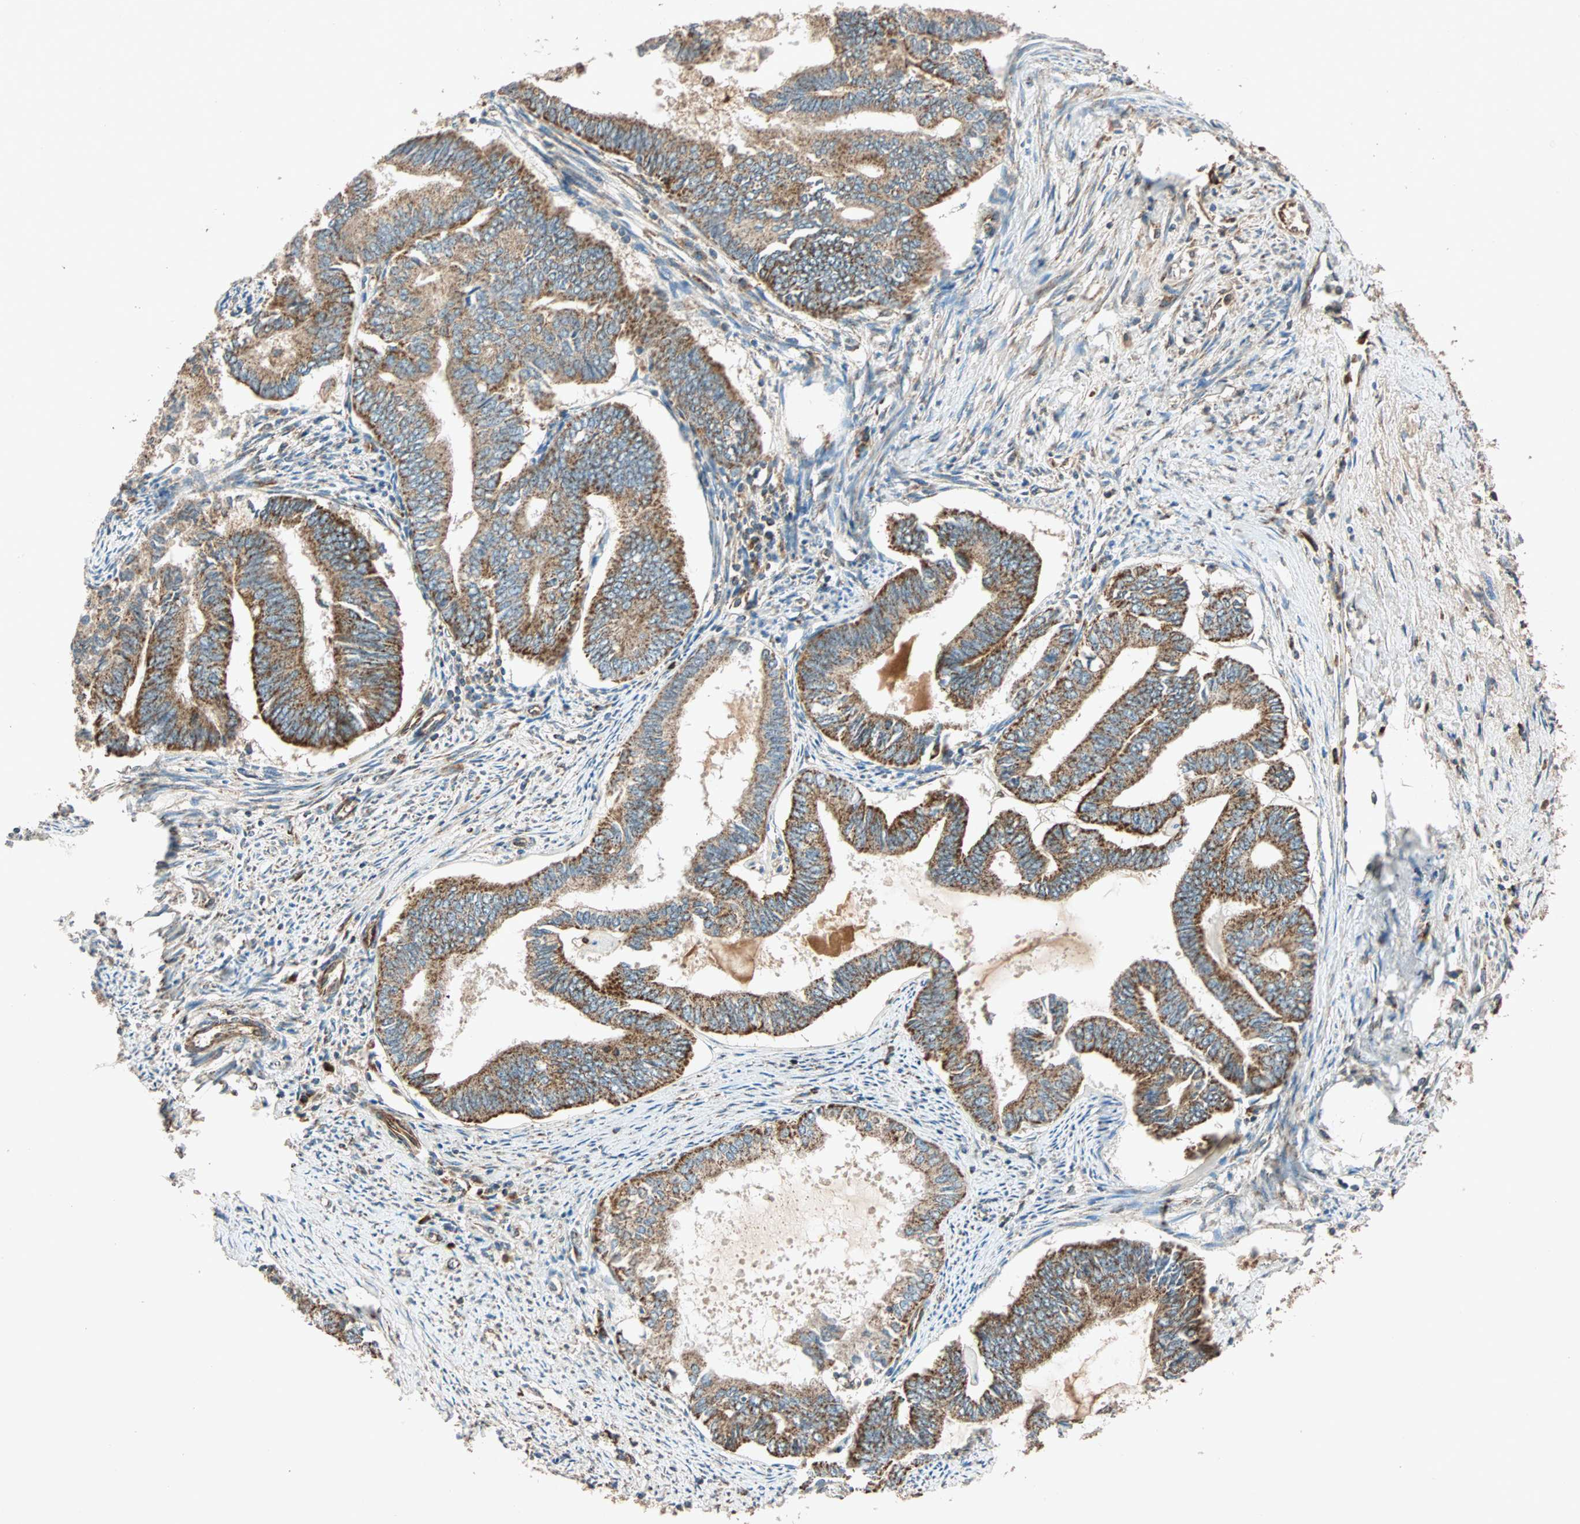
{"staining": {"intensity": "strong", "quantity": ">75%", "location": "cytoplasmic/membranous"}, "tissue": "endometrial cancer", "cell_type": "Tumor cells", "image_type": "cancer", "snomed": [{"axis": "morphology", "description": "Adenocarcinoma, NOS"}, {"axis": "topography", "description": "Endometrium"}], "caption": "Adenocarcinoma (endometrial) stained with a protein marker demonstrates strong staining in tumor cells.", "gene": "MAPK1", "patient": {"sex": "female", "age": 86}}